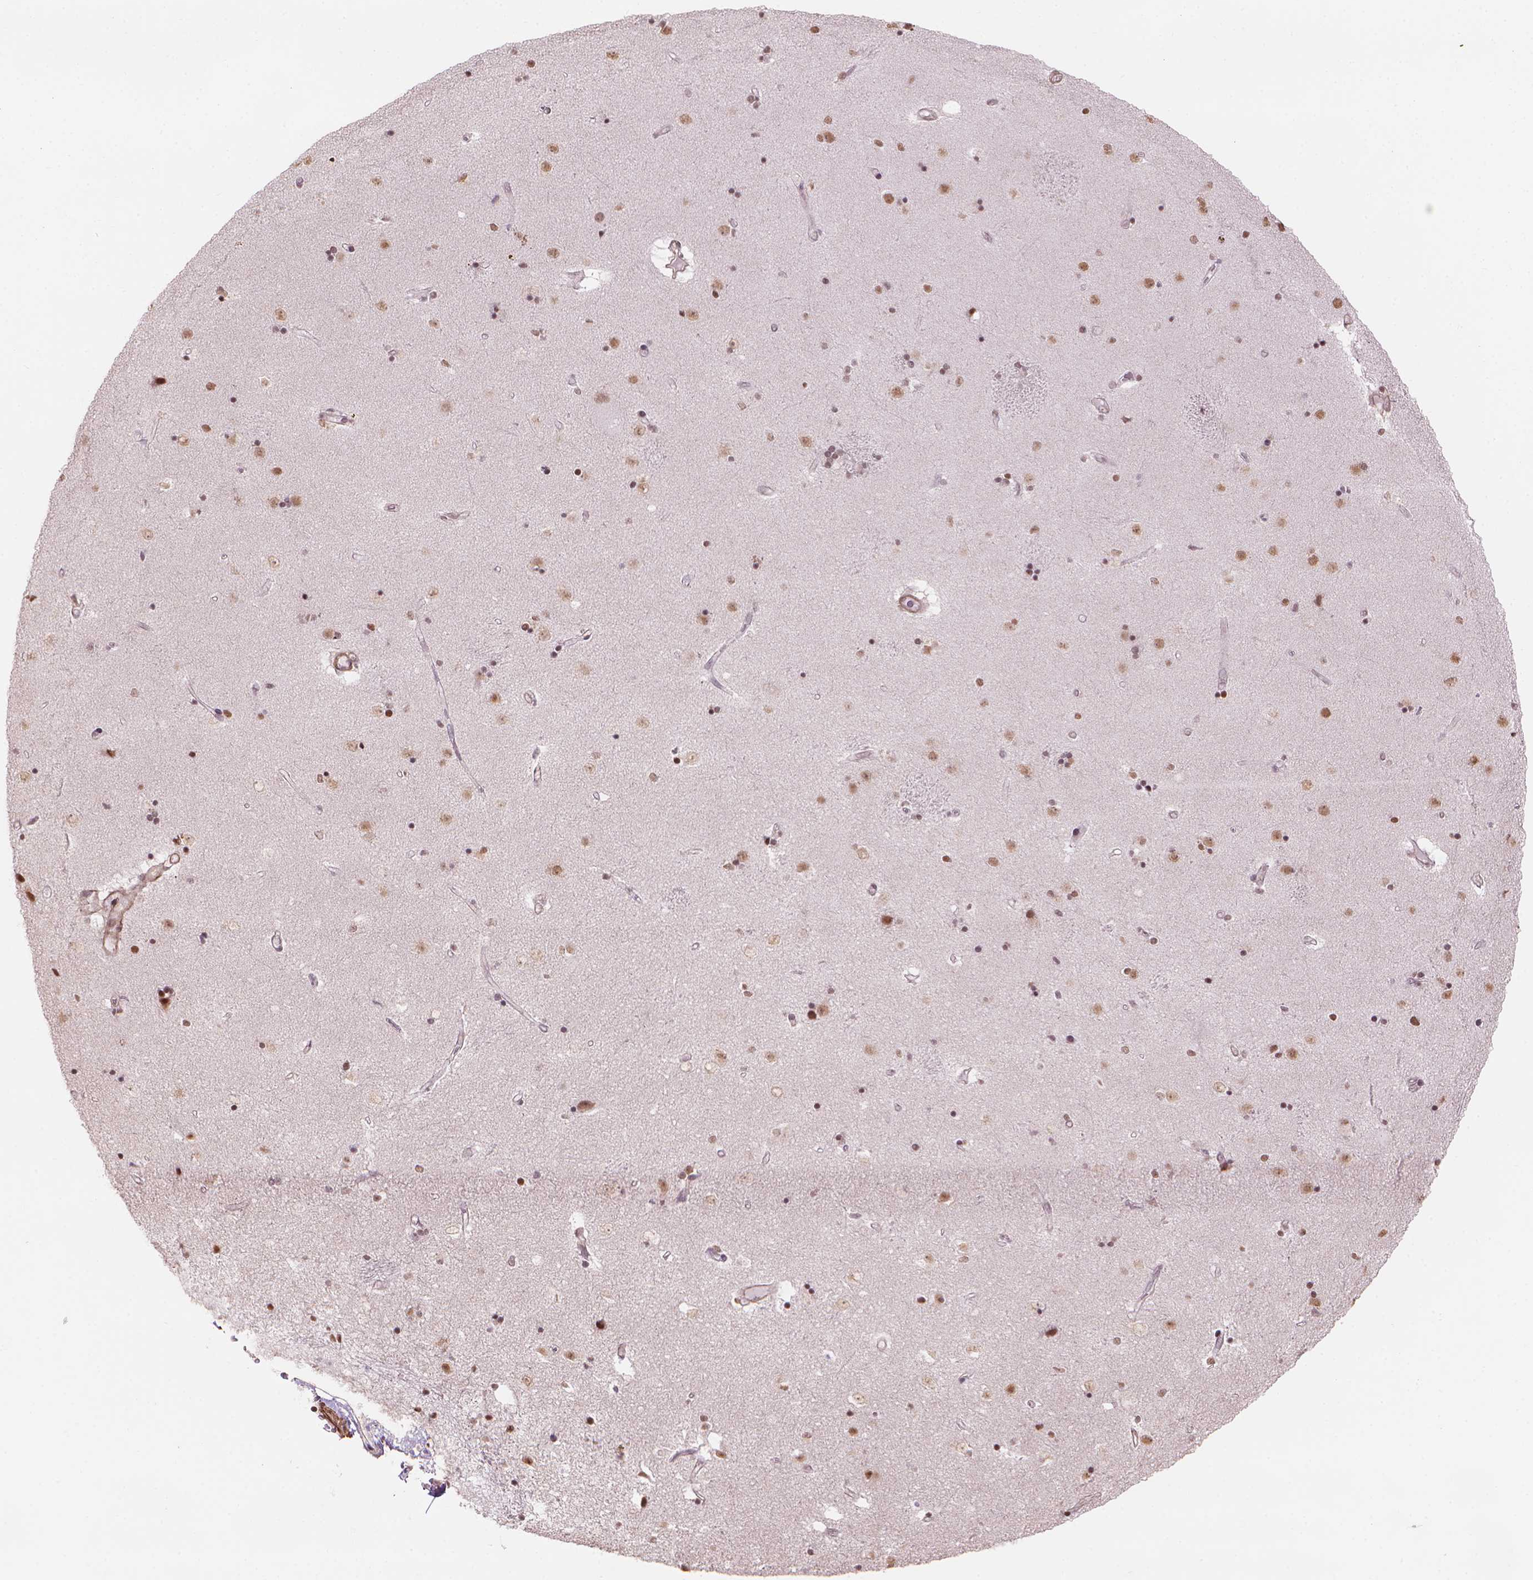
{"staining": {"intensity": "weak", "quantity": "<25%", "location": "nuclear"}, "tissue": "caudate", "cell_type": "Glial cells", "image_type": "normal", "snomed": [{"axis": "morphology", "description": "Normal tissue, NOS"}, {"axis": "topography", "description": "Lateral ventricle wall"}], "caption": "A high-resolution image shows immunohistochemistry staining of unremarkable caudate, which reveals no significant staining in glial cells.", "gene": "HOXD4", "patient": {"sex": "female", "age": 71}}